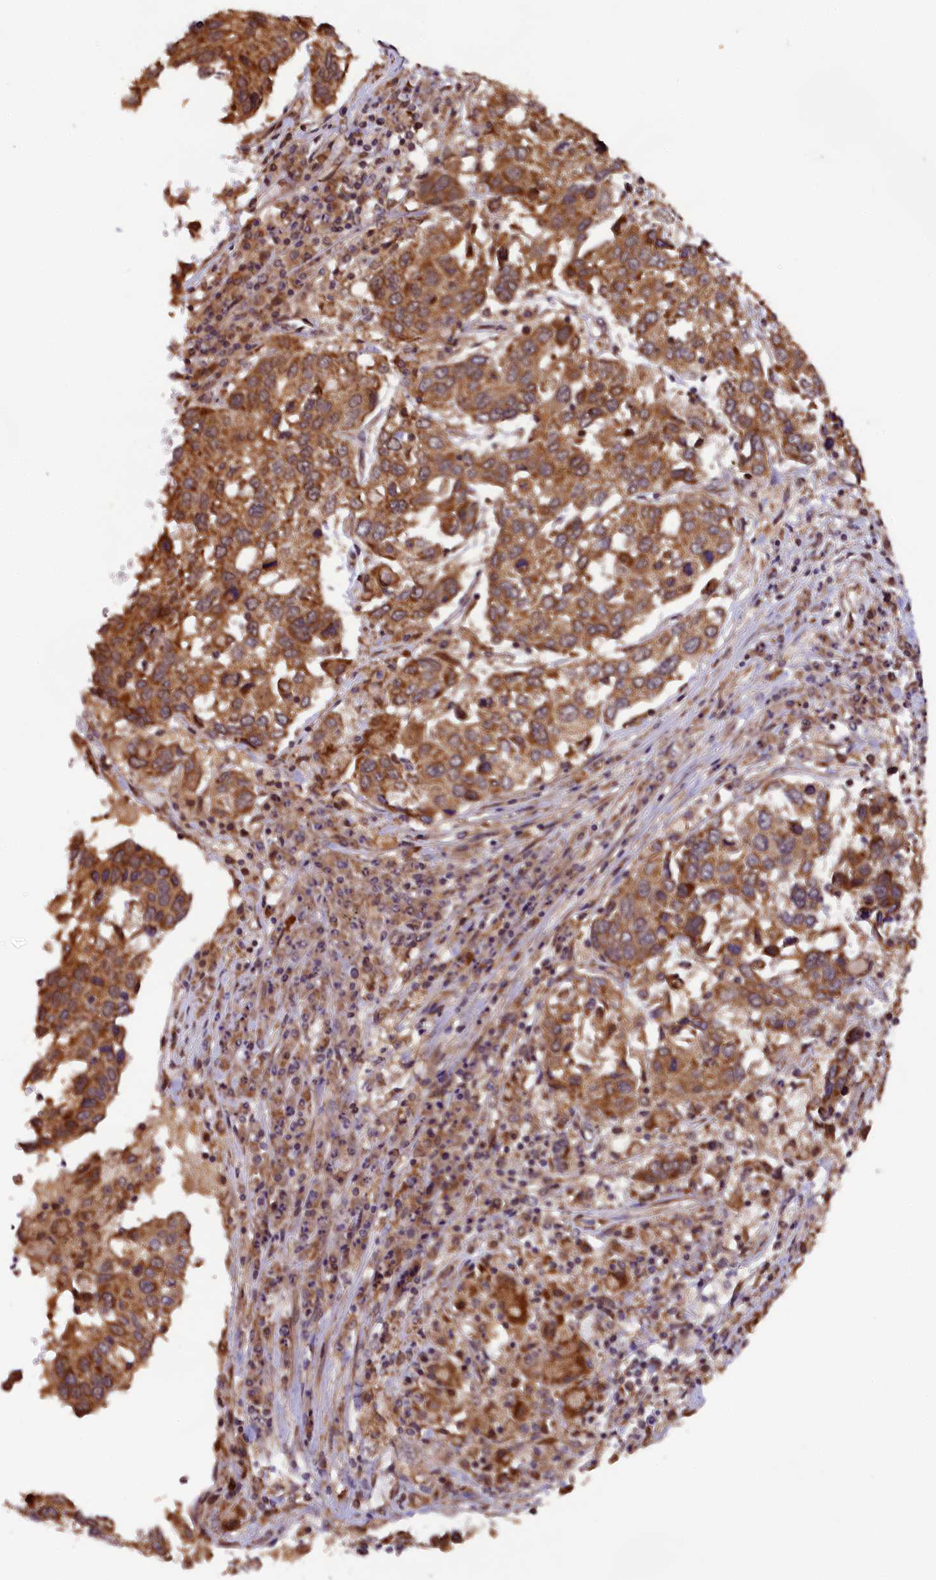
{"staining": {"intensity": "moderate", "quantity": ">75%", "location": "cytoplasmic/membranous"}, "tissue": "lung cancer", "cell_type": "Tumor cells", "image_type": "cancer", "snomed": [{"axis": "morphology", "description": "Squamous cell carcinoma, NOS"}, {"axis": "topography", "description": "Lung"}], "caption": "Protein staining by IHC exhibits moderate cytoplasmic/membranous positivity in about >75% of tumor cells in lung cancer (squamous cell carcinoma). (DAB (3,3'-diaminobenzidine) IHC, brown staining for protein, blue staining for nuclei).", "gene": "DOHH", "patient": {"sex": "male", "age": 65}}